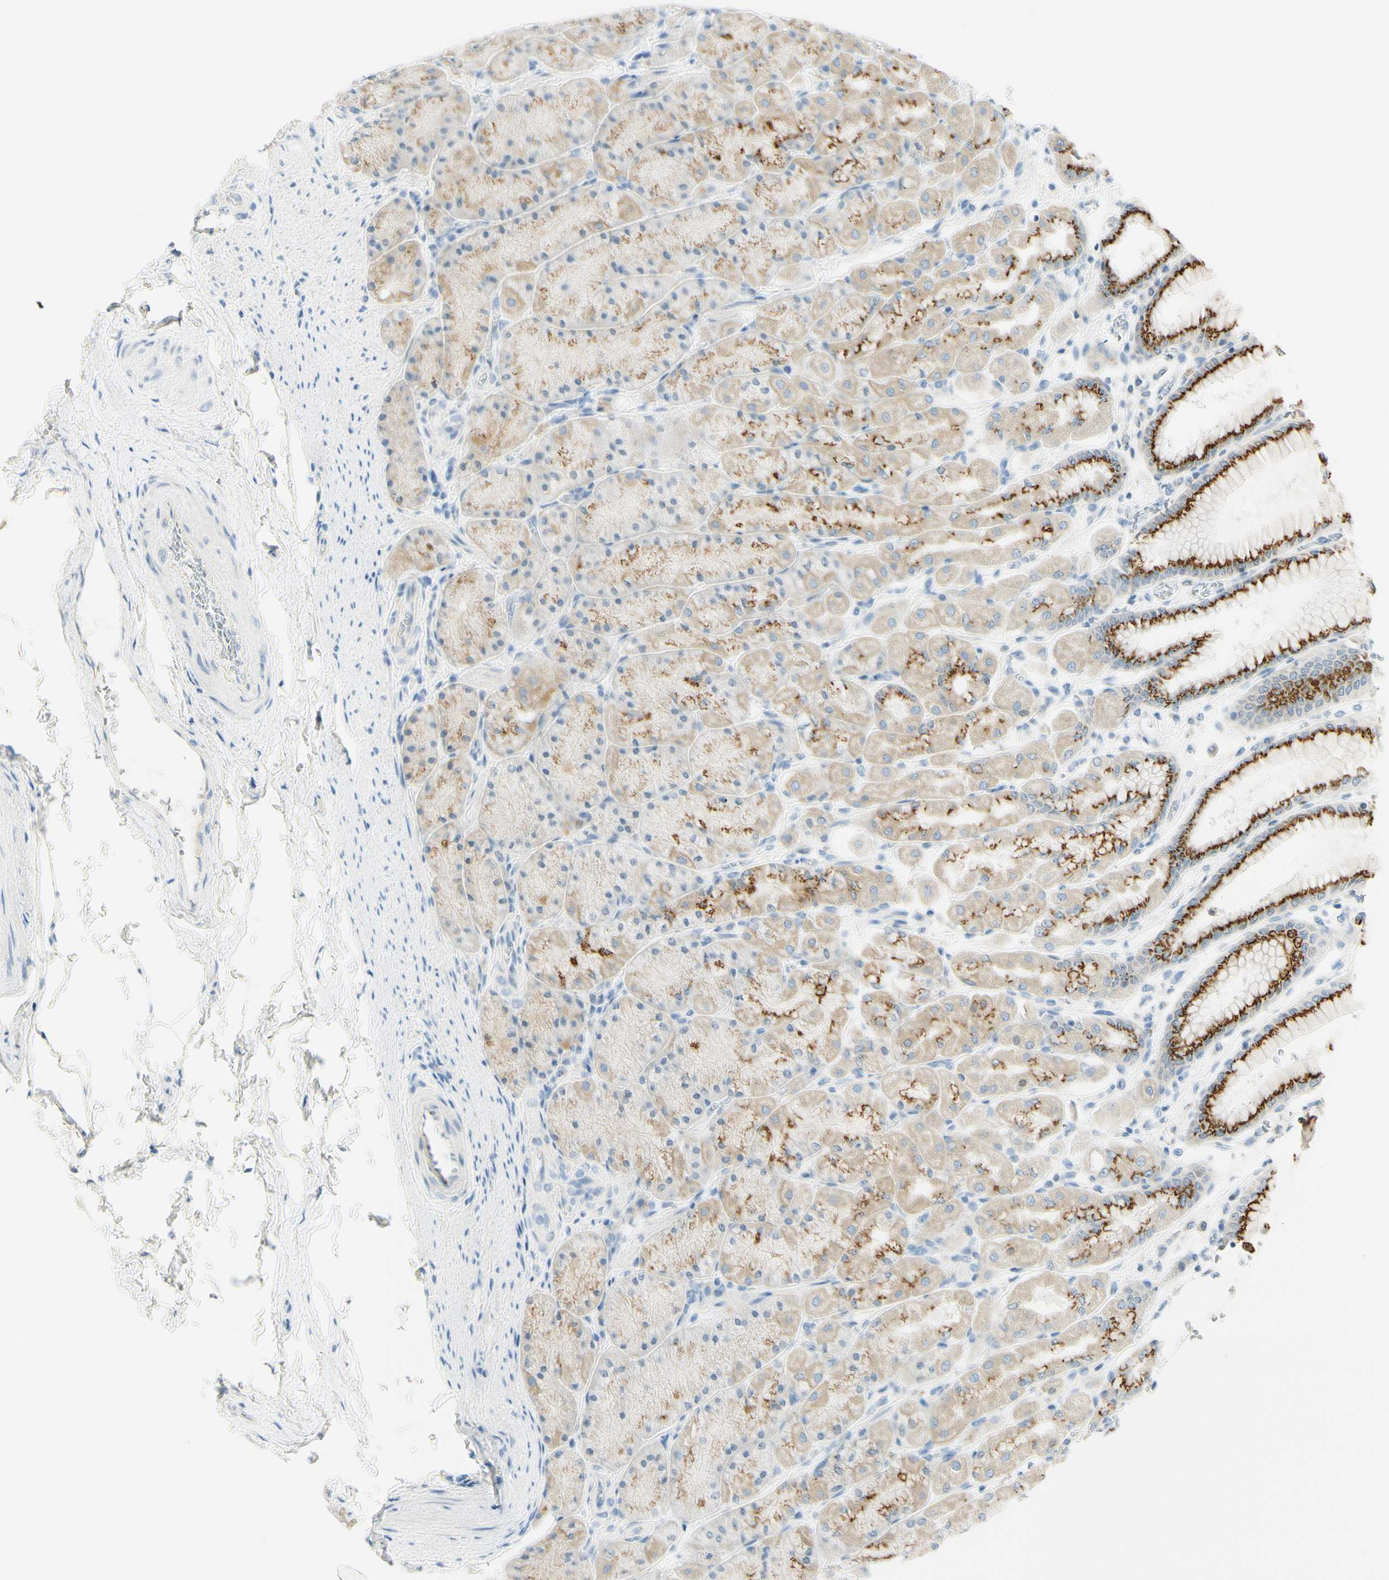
{"staining": {"intensity": "strong", "quantity": ">75%", "location": "cytoplasmic/membranous"}, "tissue": "stomach", "cell_type": "Glandular cells", "image_type": "normal", "snomed": [{"axis": "morphology", "description": "Normal tissue, NOS"}, {"axis": "topography", "description": "Stomach, upper"}], "caption": "Immunohistochemistry photomicrograph of normal stomach: human stomach stained using IHC shows high levels of strong protein expression localized specifically in the cytoplasmic/membranous of glandular cells, appearing as a cytoplasmic/membranous brown color.", "gene": "GALNT5", "patient": {"sex": "female", "age": 56}}